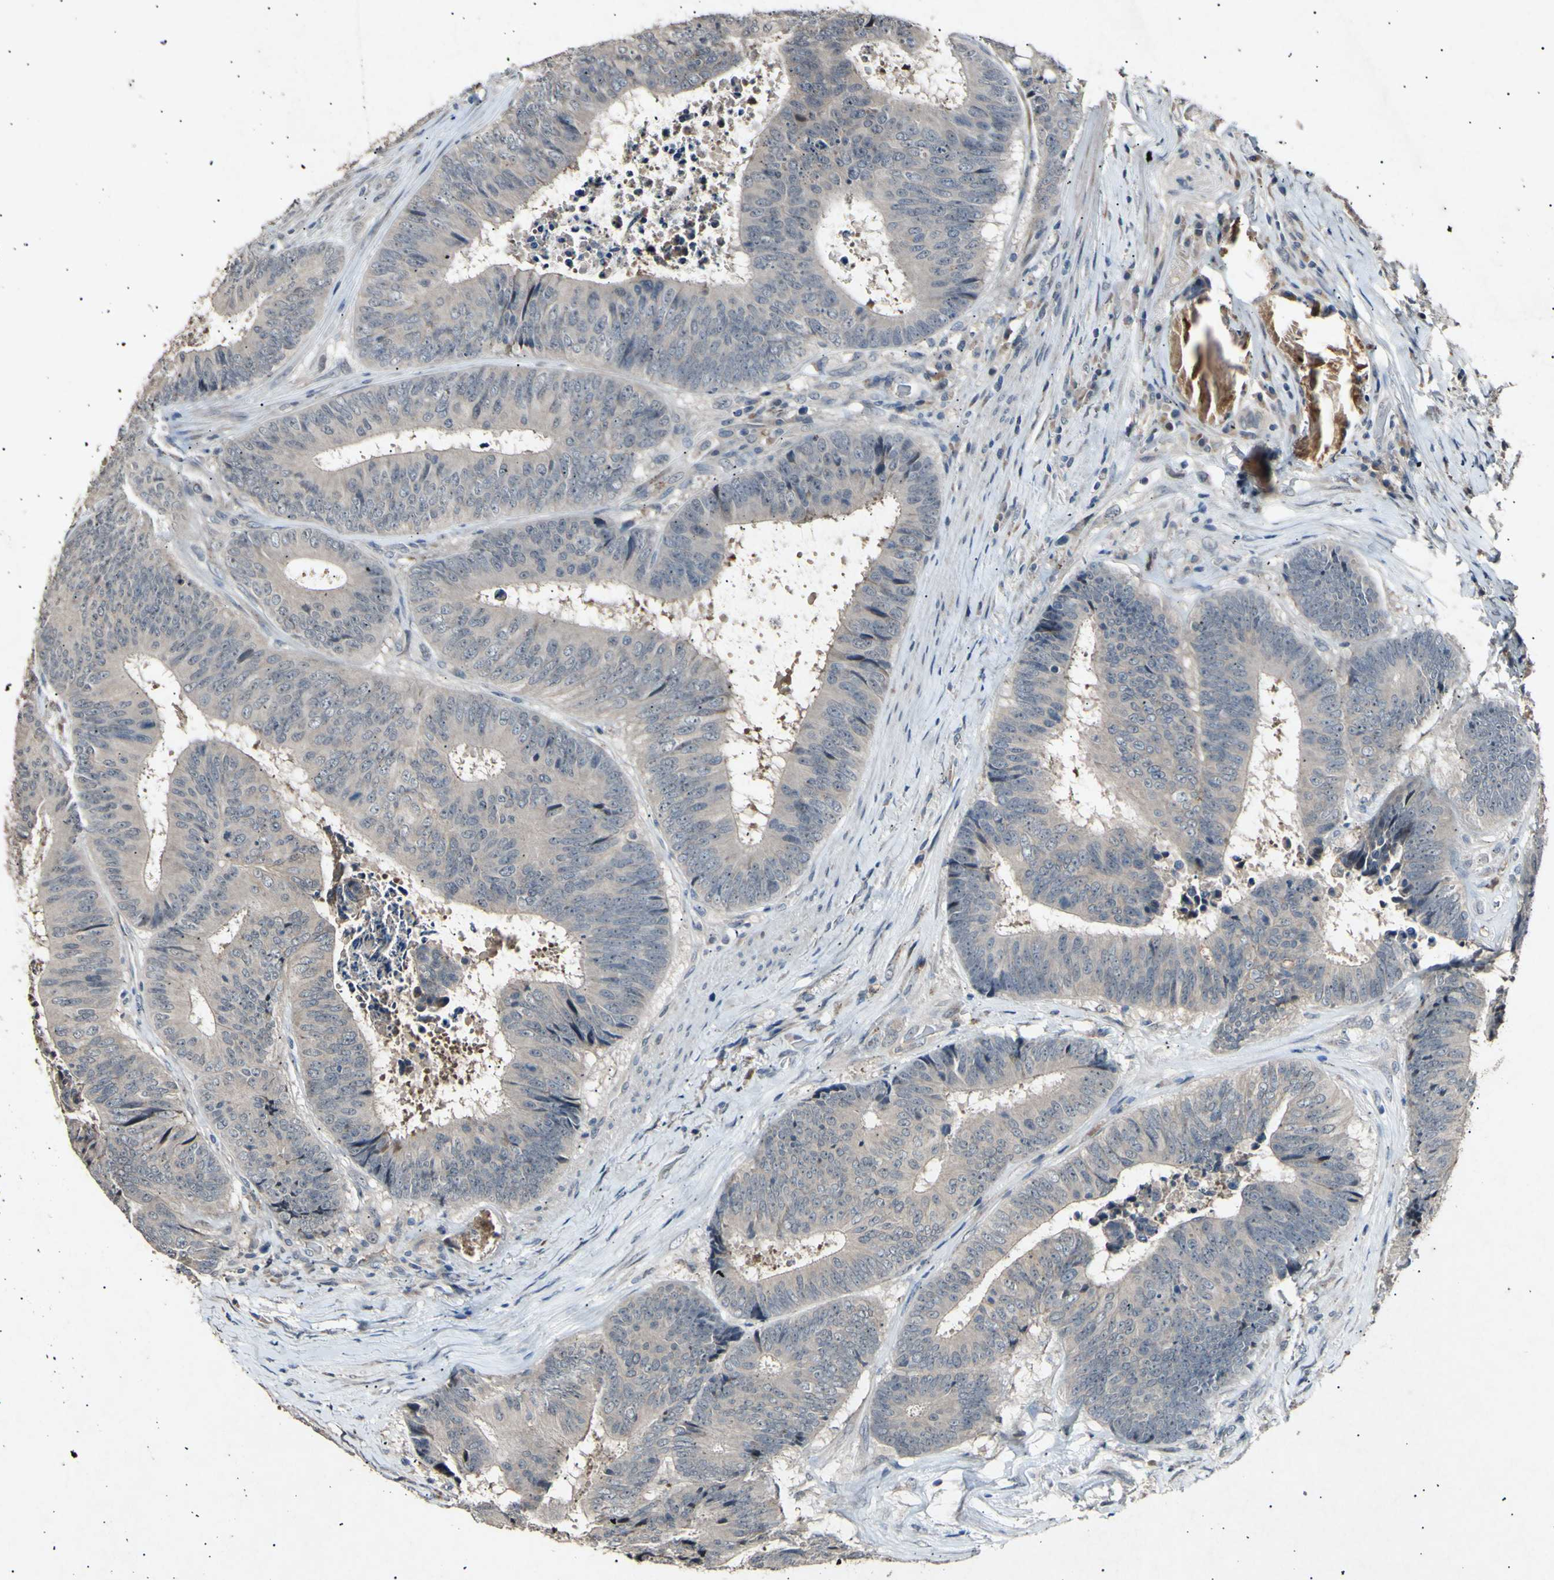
{"staining": {"intensity": "weak", "quantity": ">75%", "location": "cytoplasmic/membranous"}, "tissue": "colorectal cancer", "cell_type": "Tumor cells", "image_type": "cancer", "snomed": [{"axis": "morphology", "description": "Adenocarcinoma, NOS"}, {"axis": "topography", "description": "Rectum"}], "caption": "Weak cytoplasmic/membranous positivity for a protein is identified in approximately >75% of tumor cells of colorectal cancer using immunohistochemistry.", "gene": "ADCY3", "patient": {"sex": "male", "age": 72}}